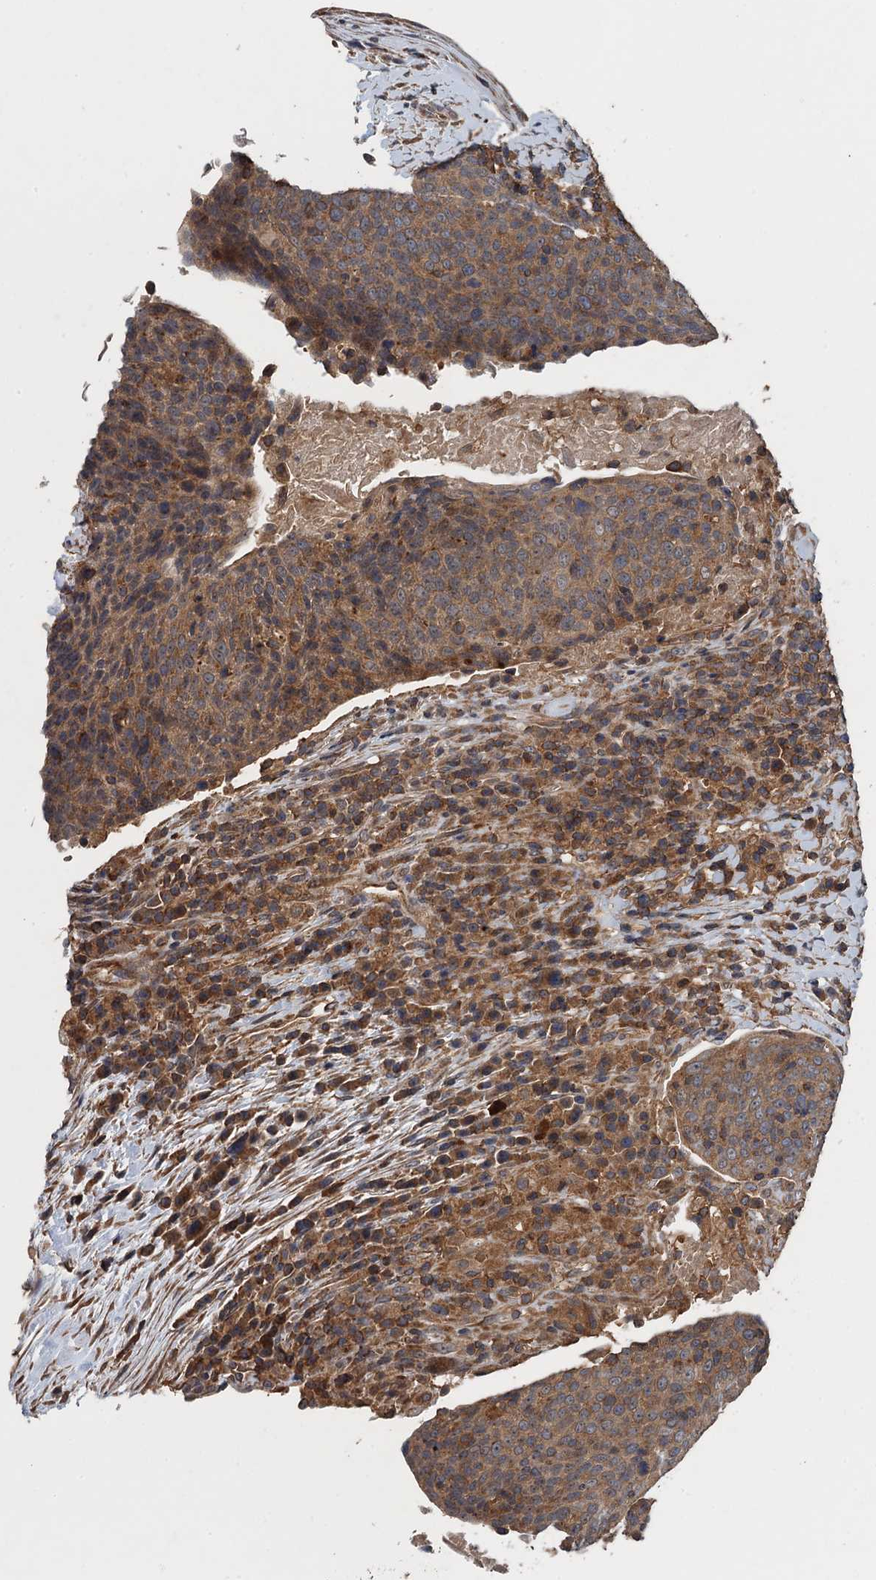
{"staining": {"intensity": "moderate", "quantity": "25%-75%", "location": "cytoplasmic/membranous"}, "tissue": "head and neck cancer", "cell_type": "Tumor cells", "image_type": "cancer", "snomed": [{"axis": "morphology", "description": "Squamous cell carcinoma, NOS"}, {"axis": "morphology", "description": "Squamous cell carcinoma, metastatic, NOS"}, {"axis": "topography", "description": "Lymph node"}, {"axis": "topography", "description": "Head-Neck"}], "caption": "Protein expression analysis of head and neck cancer displays moderate cytoplasmic/membranous expression in approximately 25%-75% of tumor cells. (brown staining indicates protein expression, while blue staining denotes nuclei).", "gene": "BORCS5", "patient": {"sex": "male", "age": 62}}